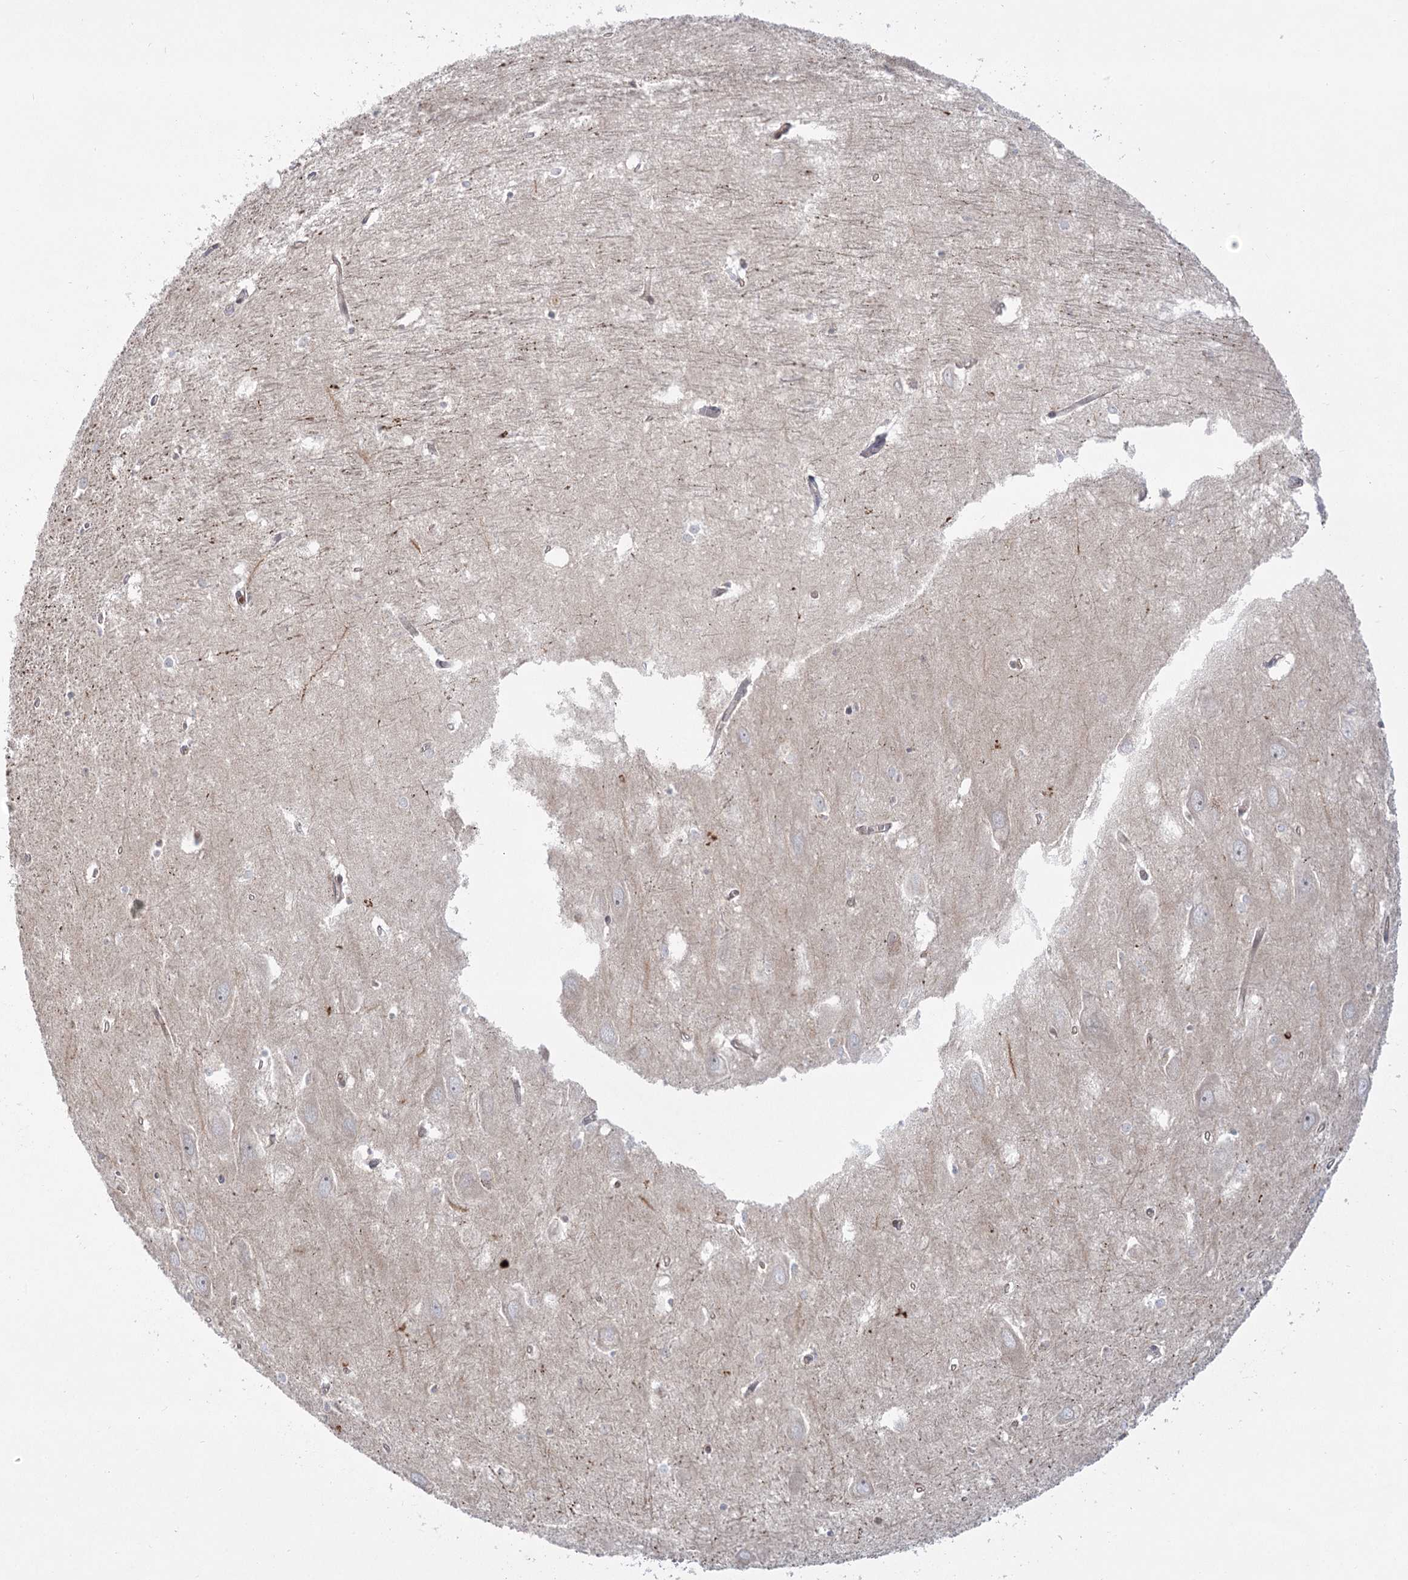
{"staining": {"intensity": "negative", "quantity": "none", "location": "none"}, "tissue": "hippocampus", "cell_type": "Glial cells", "image_type": "normal", "snomed": [{"axis": "morphology", "description": "Normal tissue, NOS"}, {"axis": "topography", "description": "Hippocampus"}], "caption": "Glial cells show no significant protein positivity in benign hippocampus.", "gene": "SYTL1", "patient": {"sex": "female", "age": 64}}